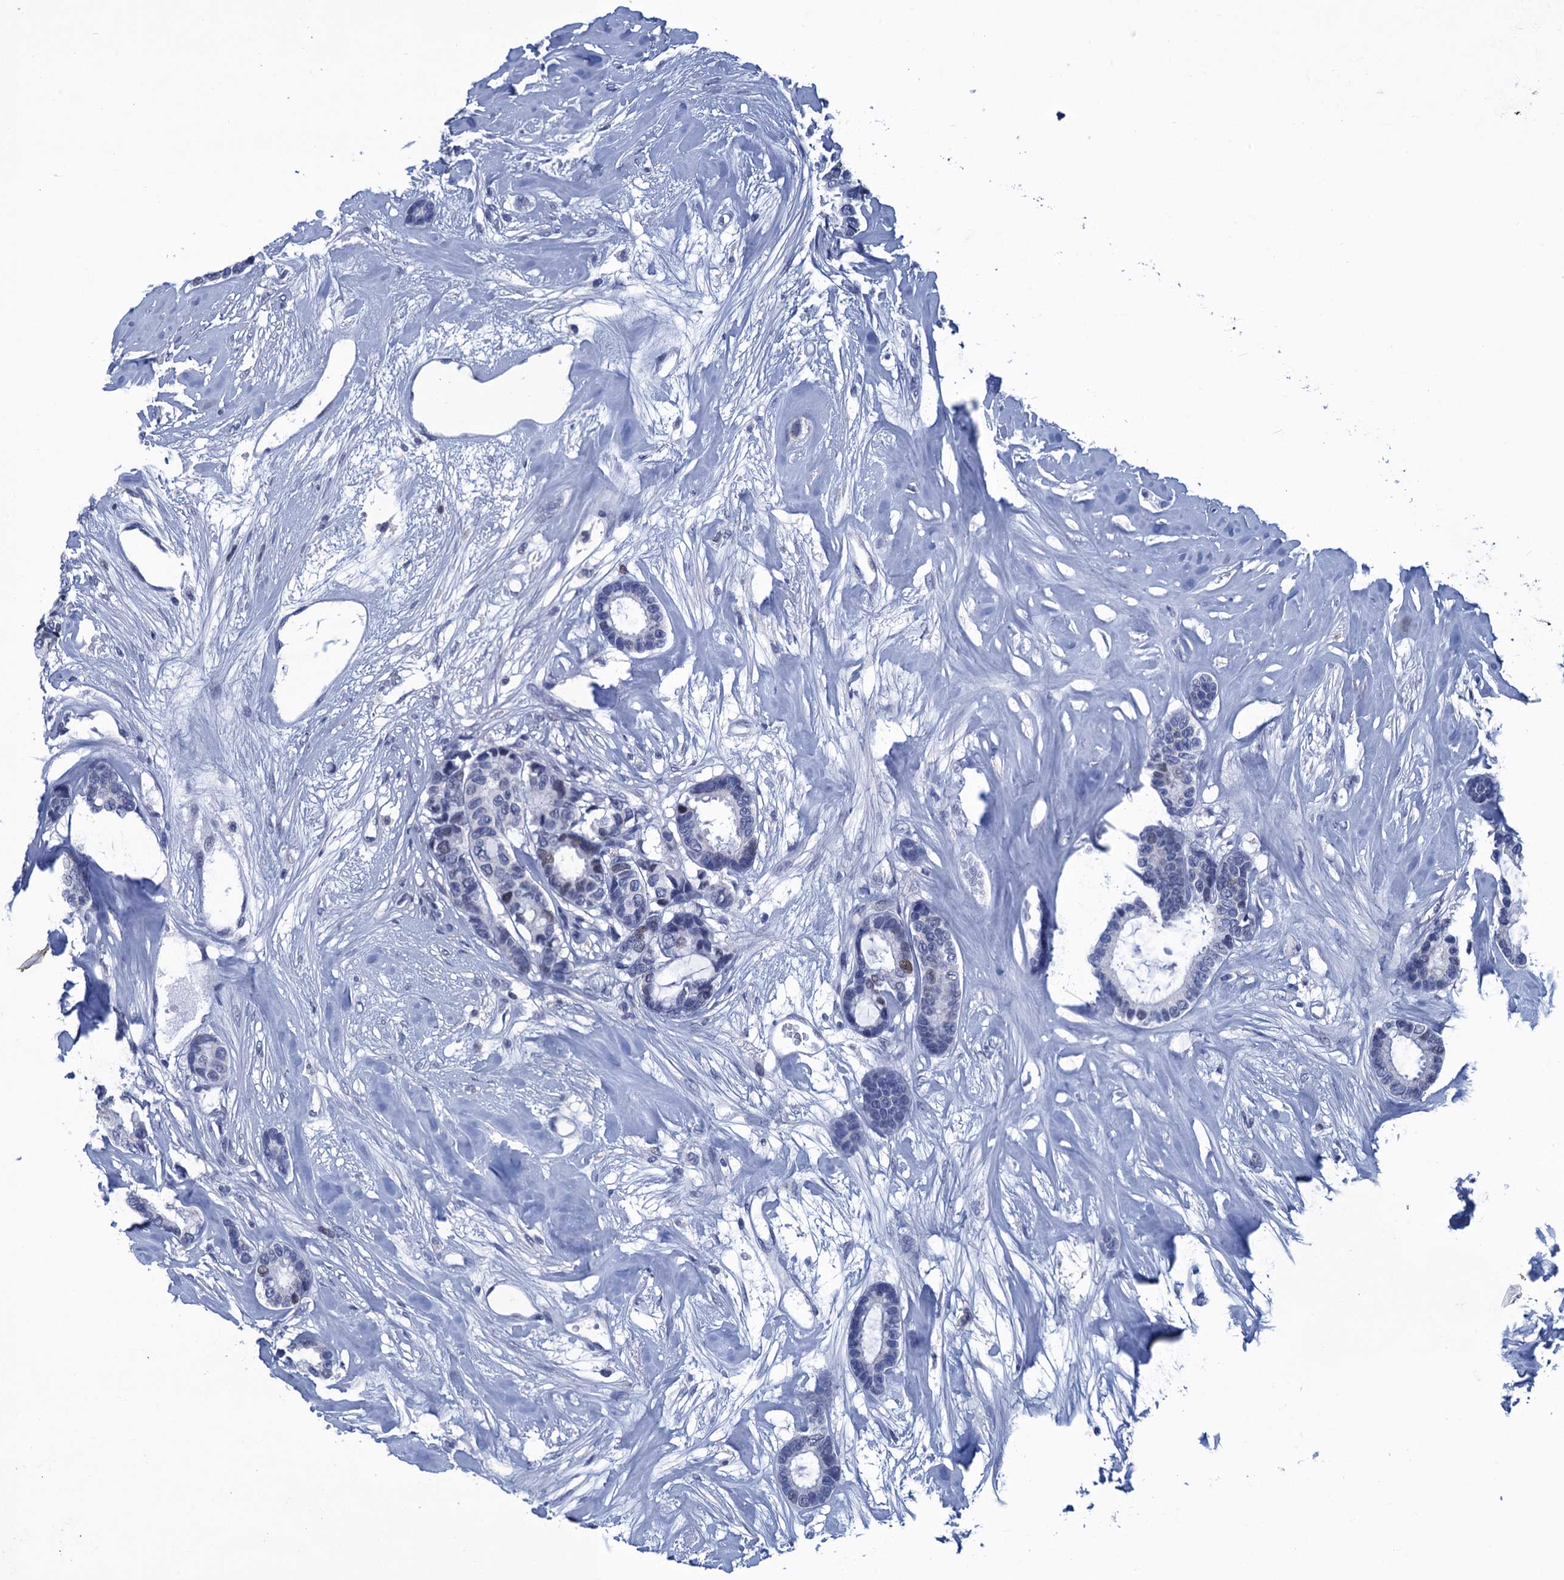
{"staining": {"intensity": "moderate", "quantity": "<25%", "location": "nuclear"}, "tissue": "breast cancer", "cell_type": "Tumor cells", "image_type": "cancer", "snomed": [{"axis": "morphology", "description": "Duct carcinoma"}, {"axis": "topography", "description": "Breast"}], "caption": "Protein positivity by immunohistochemistry (IHC) shows moderate nuclear expression in approximately <25% of tumor cells in breast cancer (infiltrating ductal carcinoma).", "gene": "GINS3", "patient": {"sex": "female", "age": 87}}